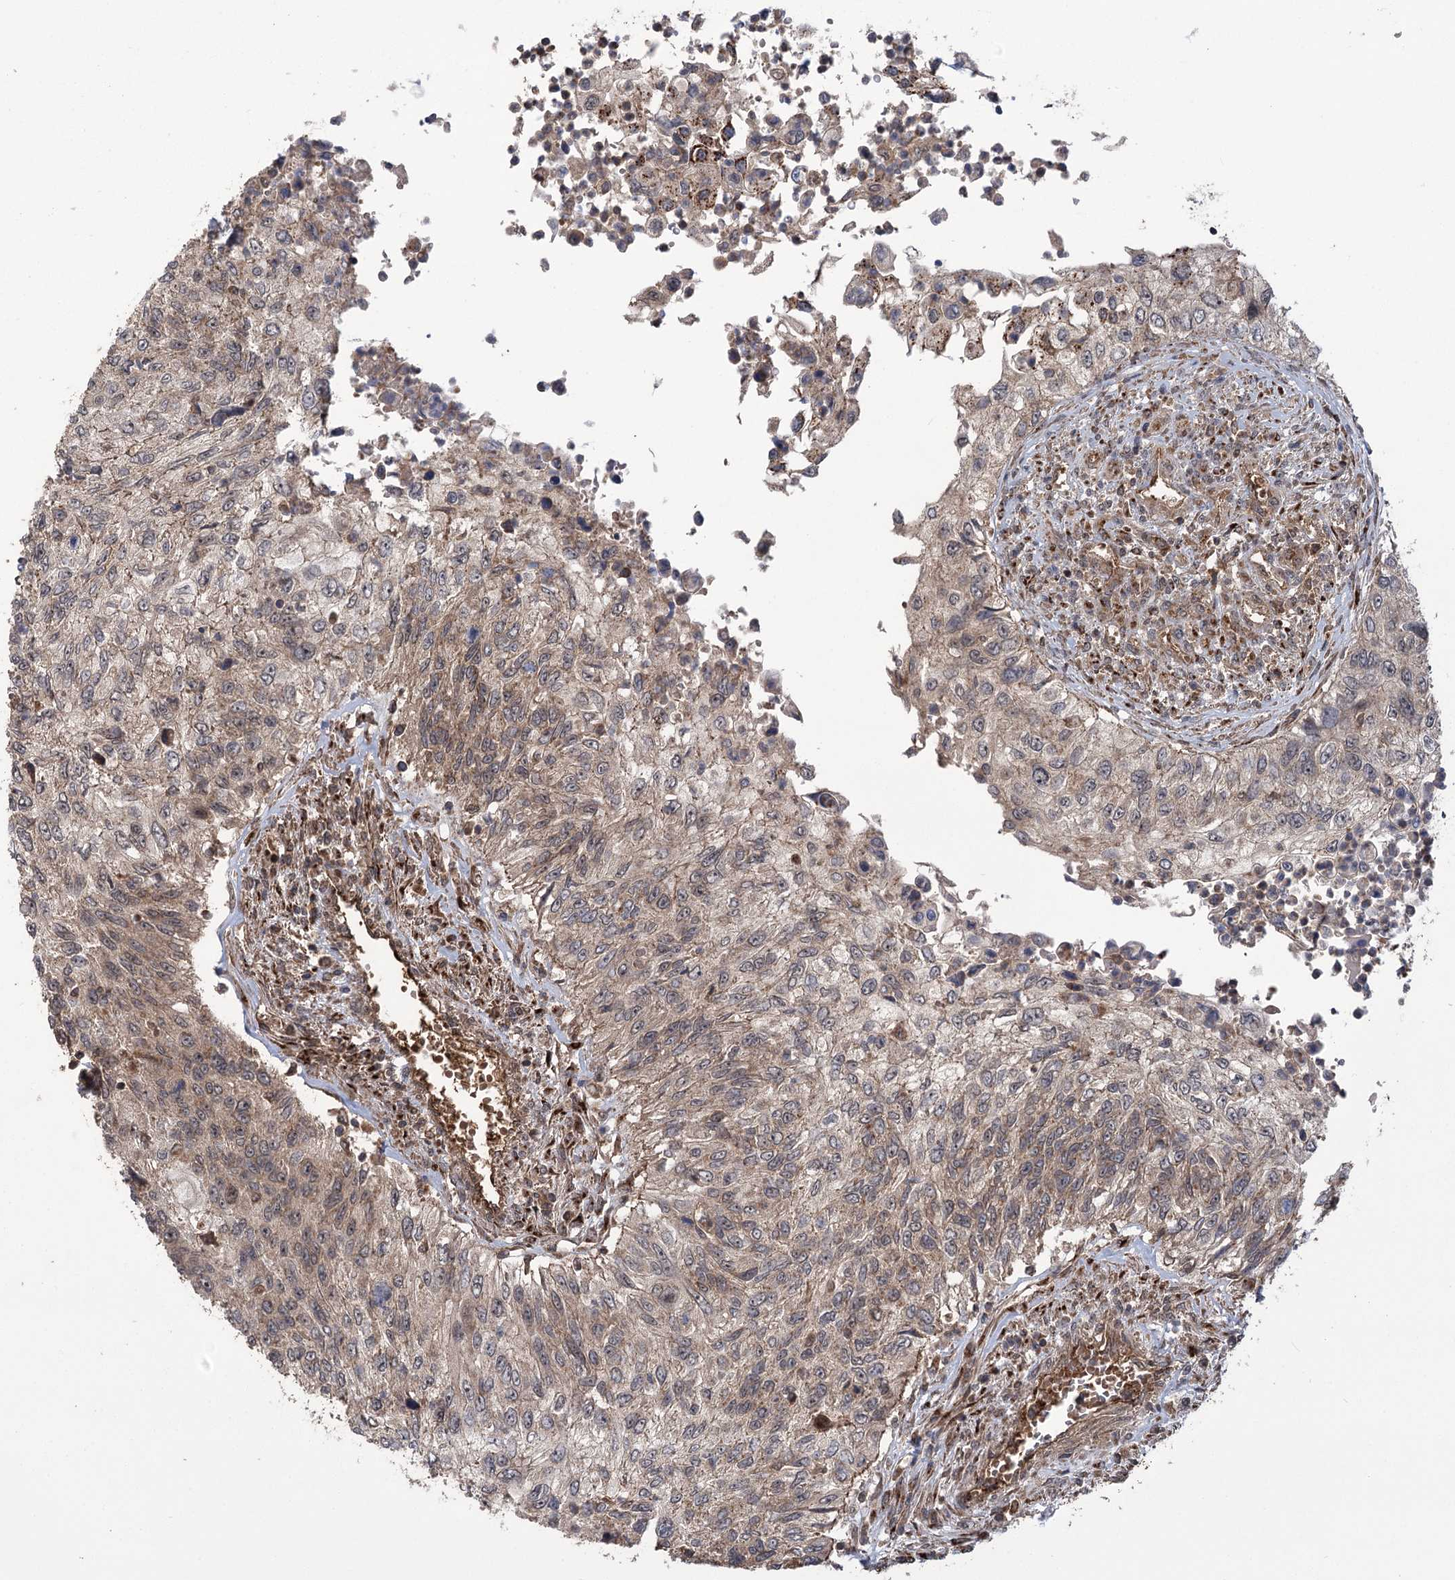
{"staining": {"intensity": "weak", "quantity": "25%-75%", "location": "cytoplasmic/membranous,nuclear"}, "tissue": "urothelial cancer", "cell_type": "Tumor cells", "image_type": "cancer", "snomed": [{"axis": "morphology", "description": "Urothelial carcinoma, High grade"}, {"axis": "topography", "description": "Urinary bladder"}], "caption": "Urothelial cancer tissue reveals weak cytoplasmic/membranous and nuclear positivity in about 25%-75% of tumor cells (Stains: DAB in brown, nuclei in blue, Microscopy: brightfield microscopy at high magnification).", "gene": "CARD19", "patient": {"sex": "female", "age": 60}}